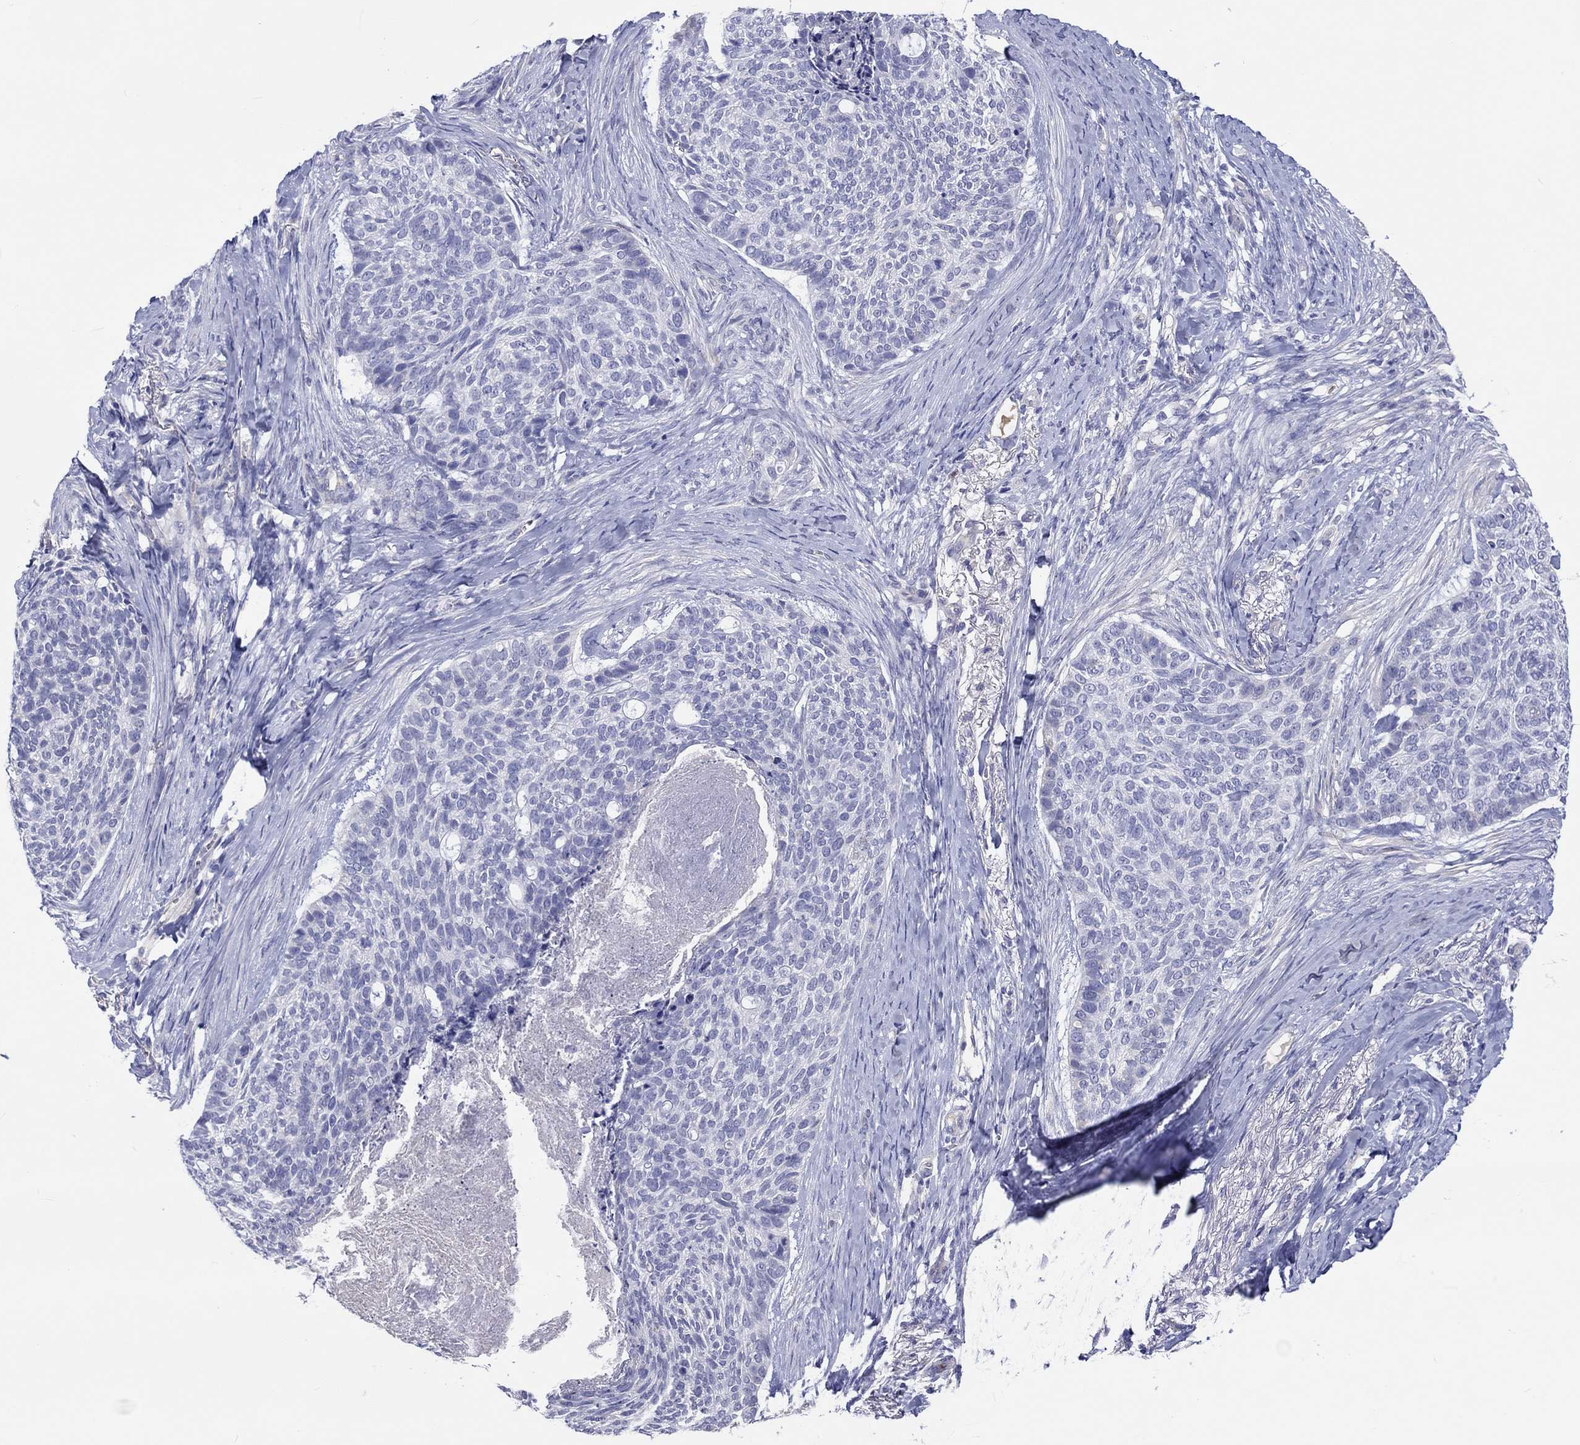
{"staining": {"intensity": "negative", "quantity": "none", "location": "none"}, "tissue": "skin cancer", "cell_type": "Tumor cells", "image_type": "cancer", "snomed": [{"axis": "morphology", "description": "Basal cell carcinoma"}, {"axis": "topography", "description": "Skin"}], "caption": "Histopathology image shows no protein expression in tumor cells of skin cancer (basal cell carcinoma) tissue. The staining was performed using DAB to visualize the protein expression in brown, while the nuclei were stained in blue with hematoxylin (Magnification: 20x).", "gene": "CDY2B", "patient": {"sex": "female", "age": 69}}